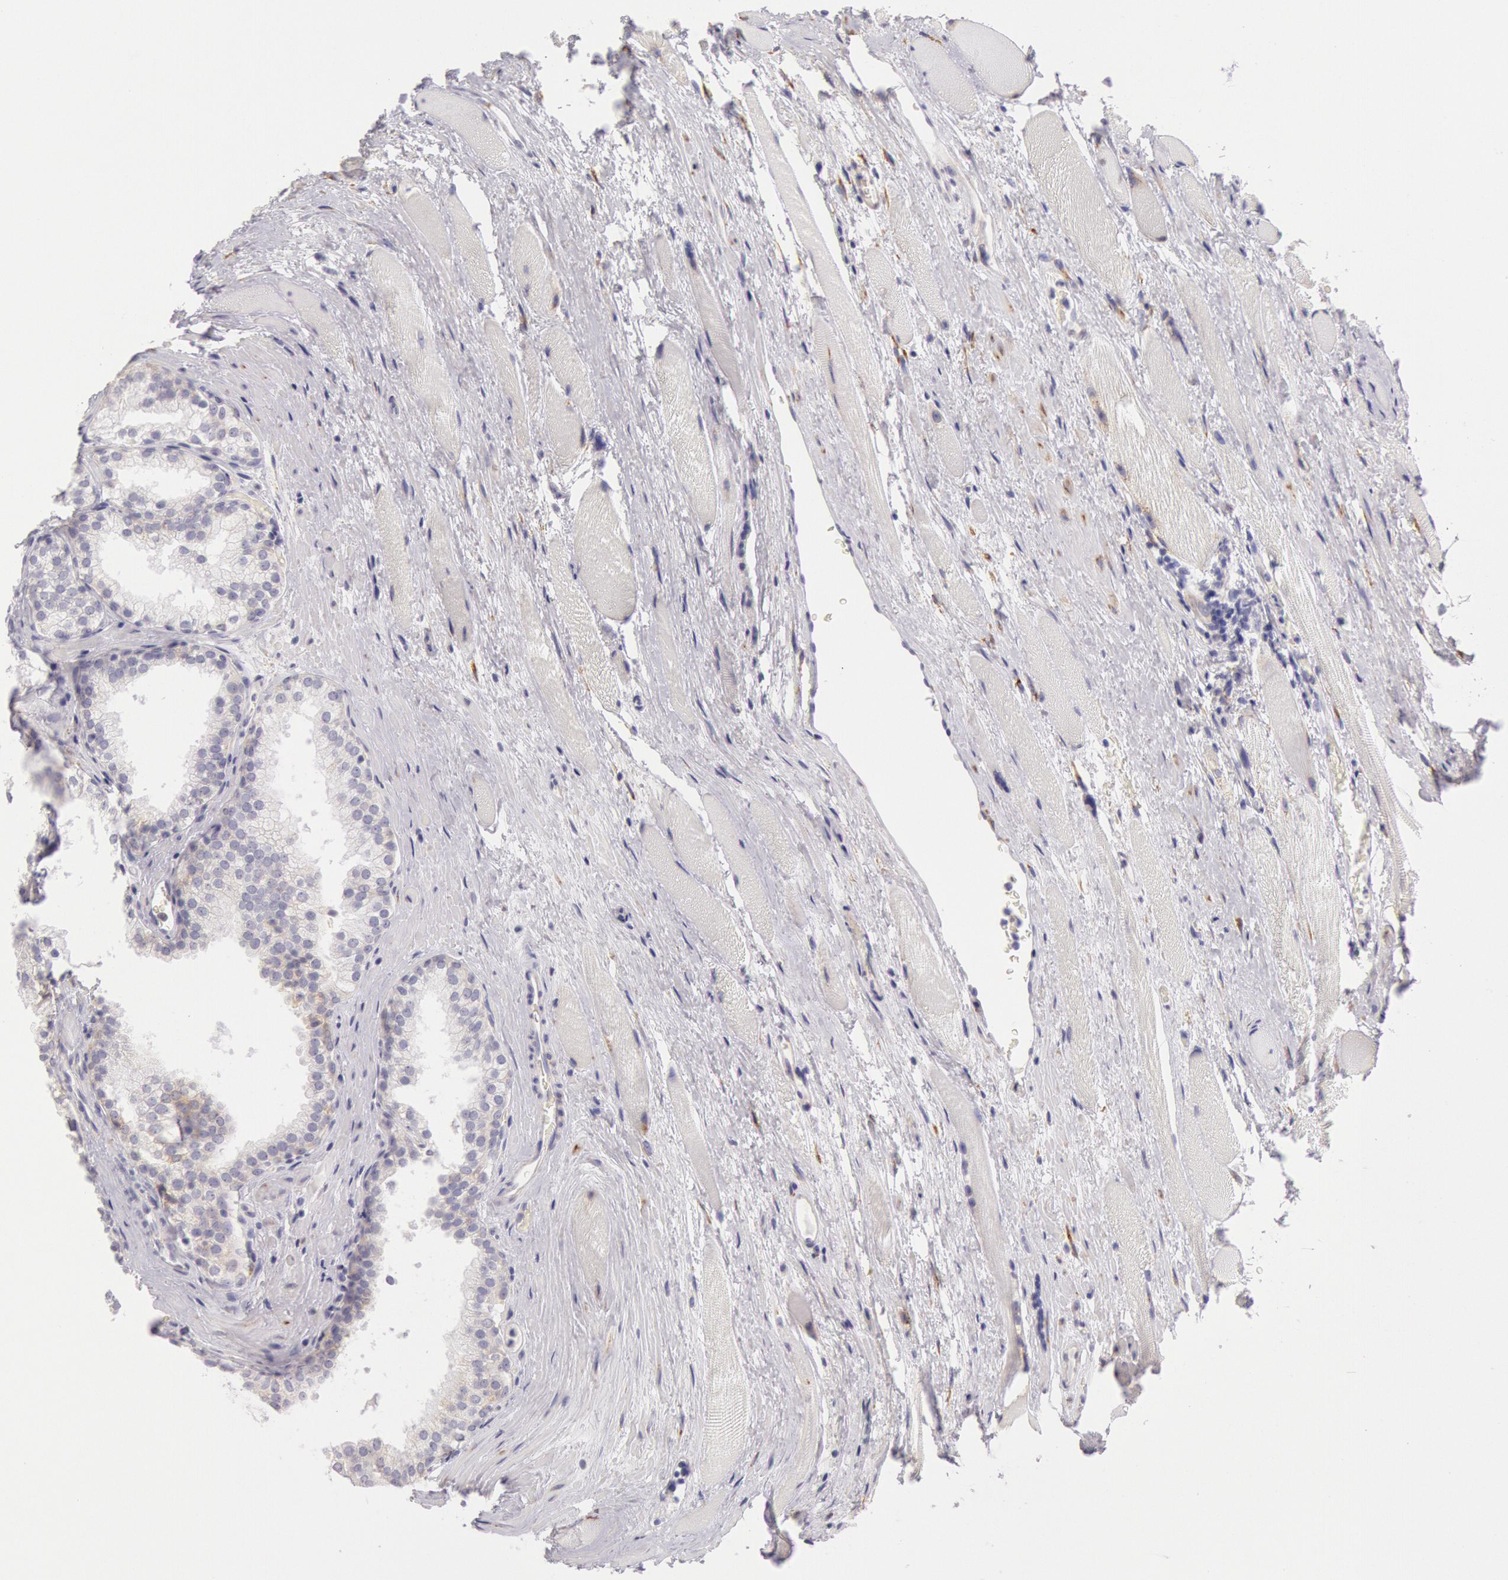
{"staining": {"intensity": "negative", "quantity": "none", "location": "none"}, "tissue": "prostate cancer", "cell_type": "Tumor cells", "image_type": "cancer", "snomed": [{"axis": "morphology", "description": "Adenocarcinoma, Medium grade"}, {"axis": "topography", "description": "Prostate"}], "caption": "Prostate adenocarcinoma (medium-grade) was stained to show a protein in brown. There is no significant staining in tumor cells.", "gene": "CIDEB", "patient": {"sex": "male", "age": 72}}